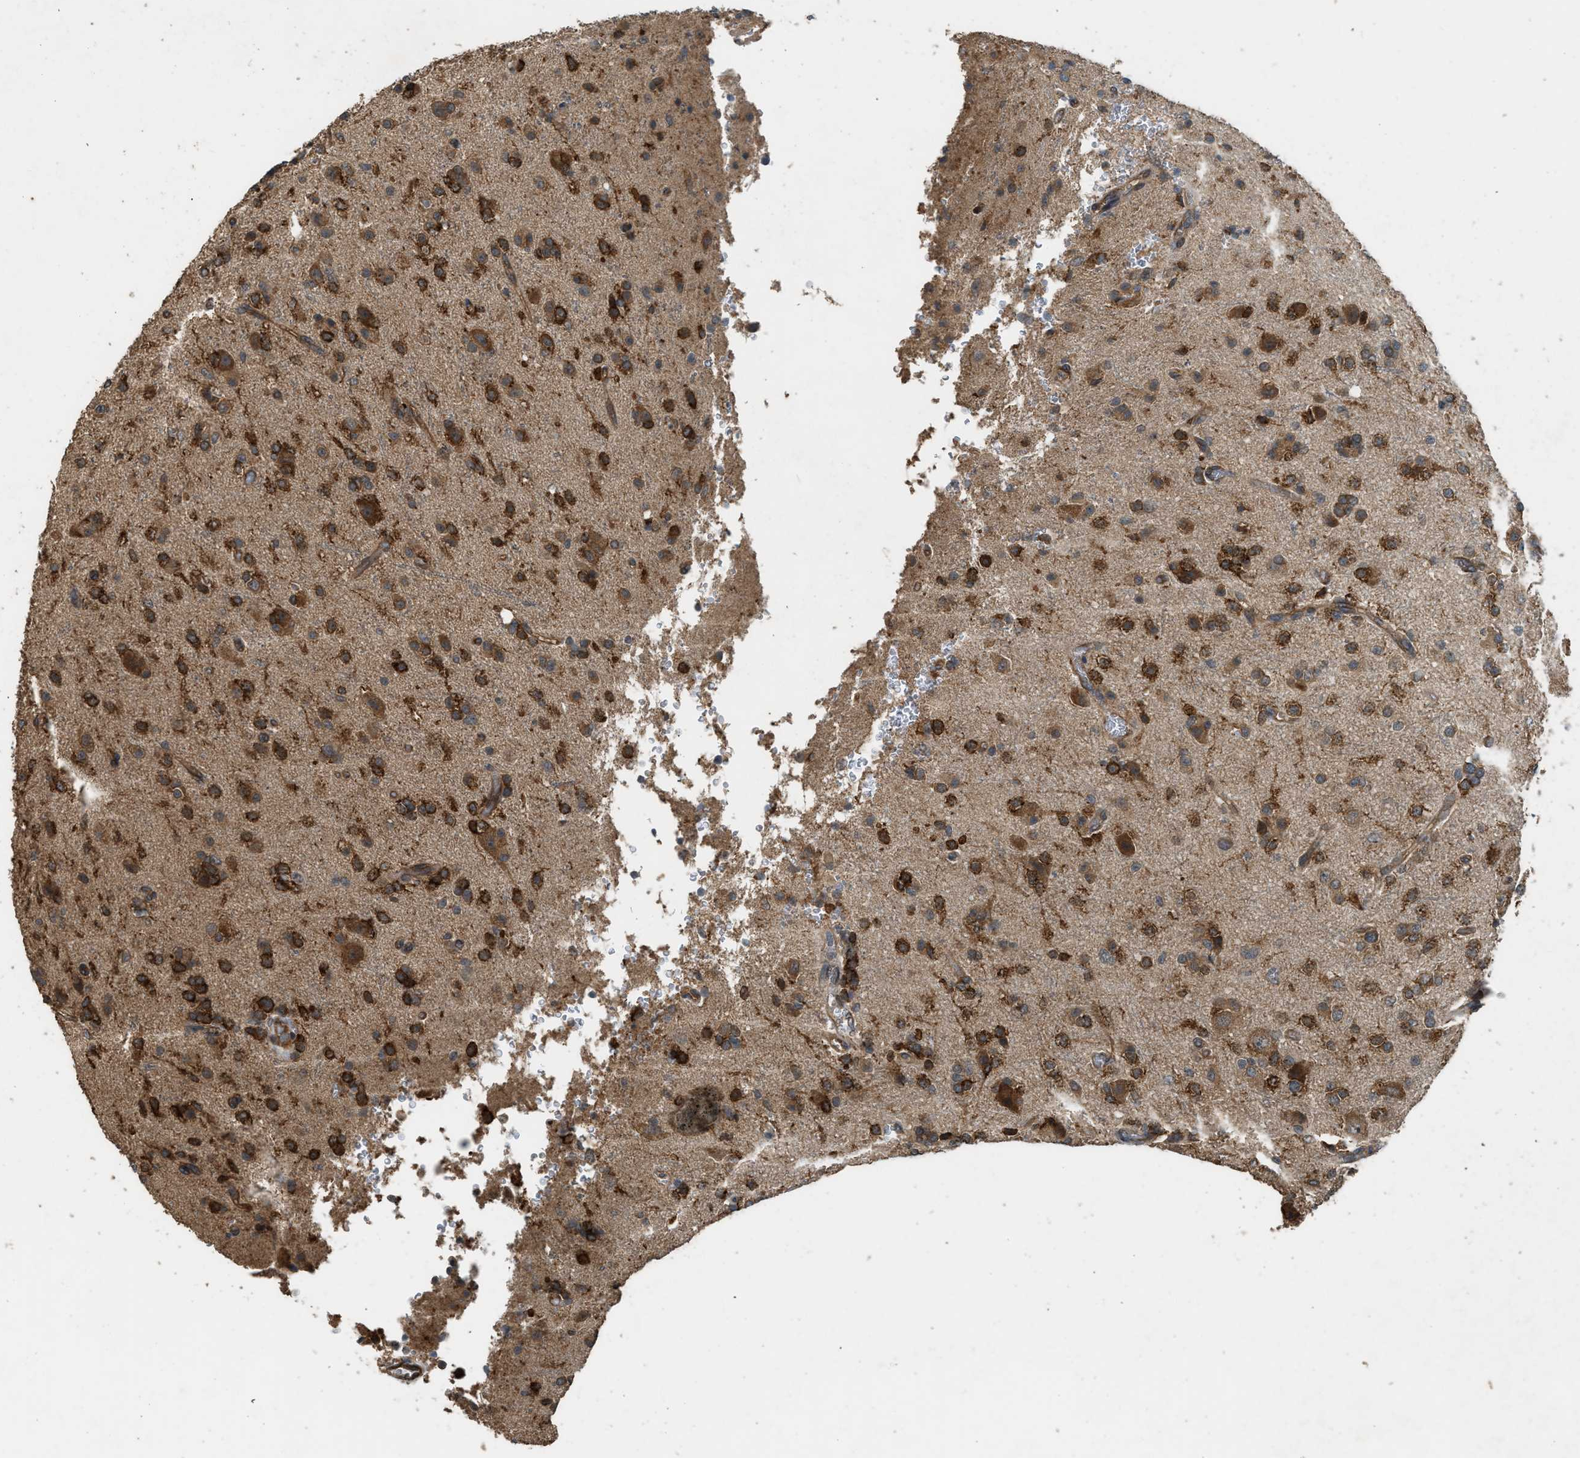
{"staining": {"intensity": "strong", "quantity": ">75%", "location": "cytoplasmic/membranous"}, "tissue": "glioma", "cell_type": "Tumor cells", "image_type": "cancer", "snomed": [{"axis": "morphology", "description": "Glioma, malignant, High grade"}, {"axis": "topography", "description": "Brain"}], "caption": "Approximately >75% of tumor cells in human glioma reveal strong cytoplasmic/membranous protein positivity as visualized by brown immunohistochemical staining.", "gene": "HIP1R", "patient": {"sex": "male", "age": 47}}